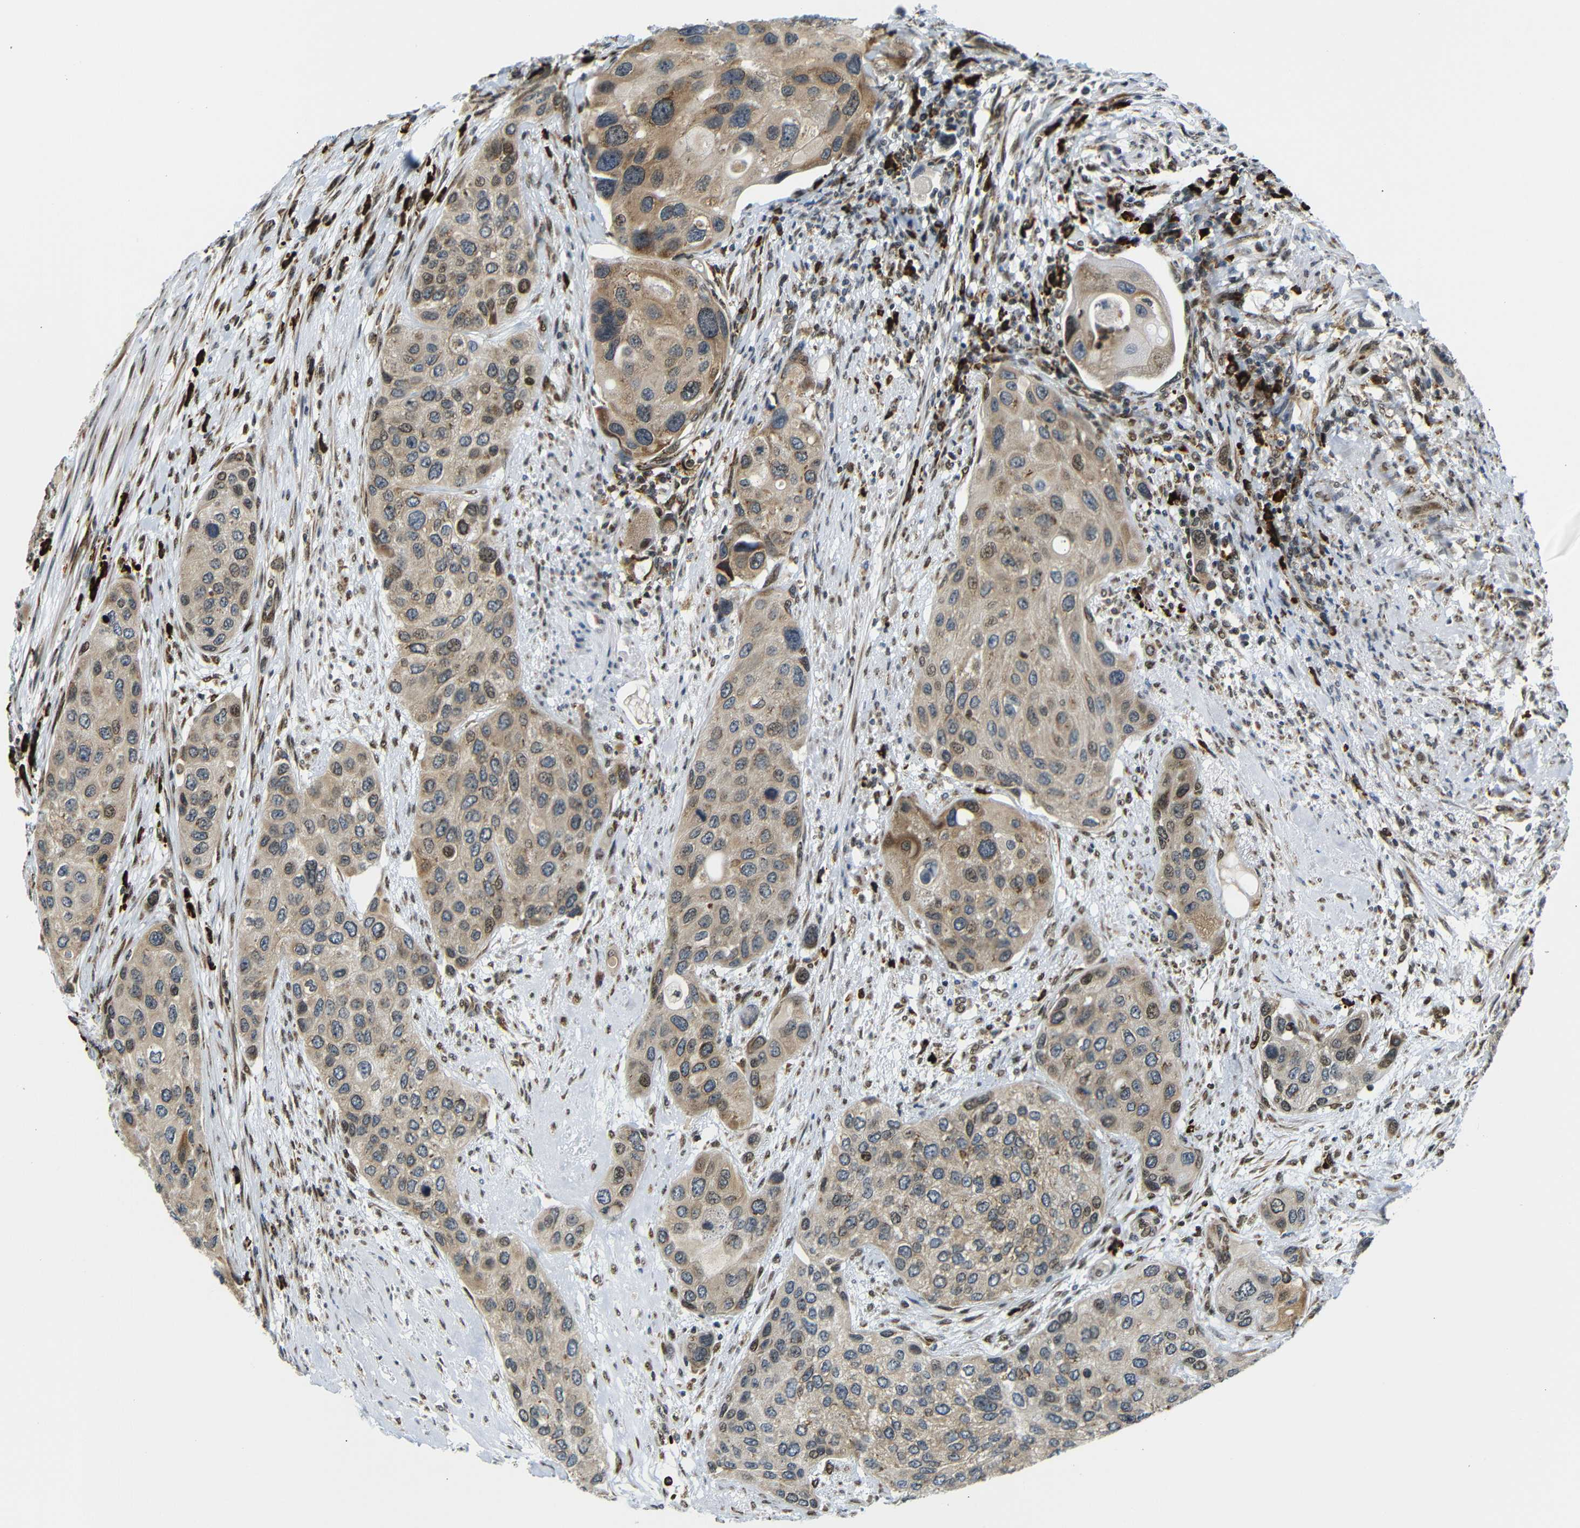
{"staining": {"intensity": "weak", "quantity": ">75%", "location": "cytoplasmic/membranous,nuclear"}, "tissue": "urothelial cancer", "cell_type": "Tumor cells", "image_type": "cancer", "snomed": [{"axis": "morphology", "description": "Urothelial carcinoma, High grade"}, {"axis": "topography", "description": "Urinary bladder"}], "caption": "High-magnification brightfield microscopy of urothelial carcinoma (high-grade) stained with DAB (brown) and counterstained with hematoxylin (blue). tumor cells exhibit weak cytoplasmic/membranous and nuclear staining is appreciated in approximately>75% of cells. Ihc stains the protein in brown and the nuclei are stained blue.", "gene": "SPCS2", "patient": {"sex": "female", "age": 56}}